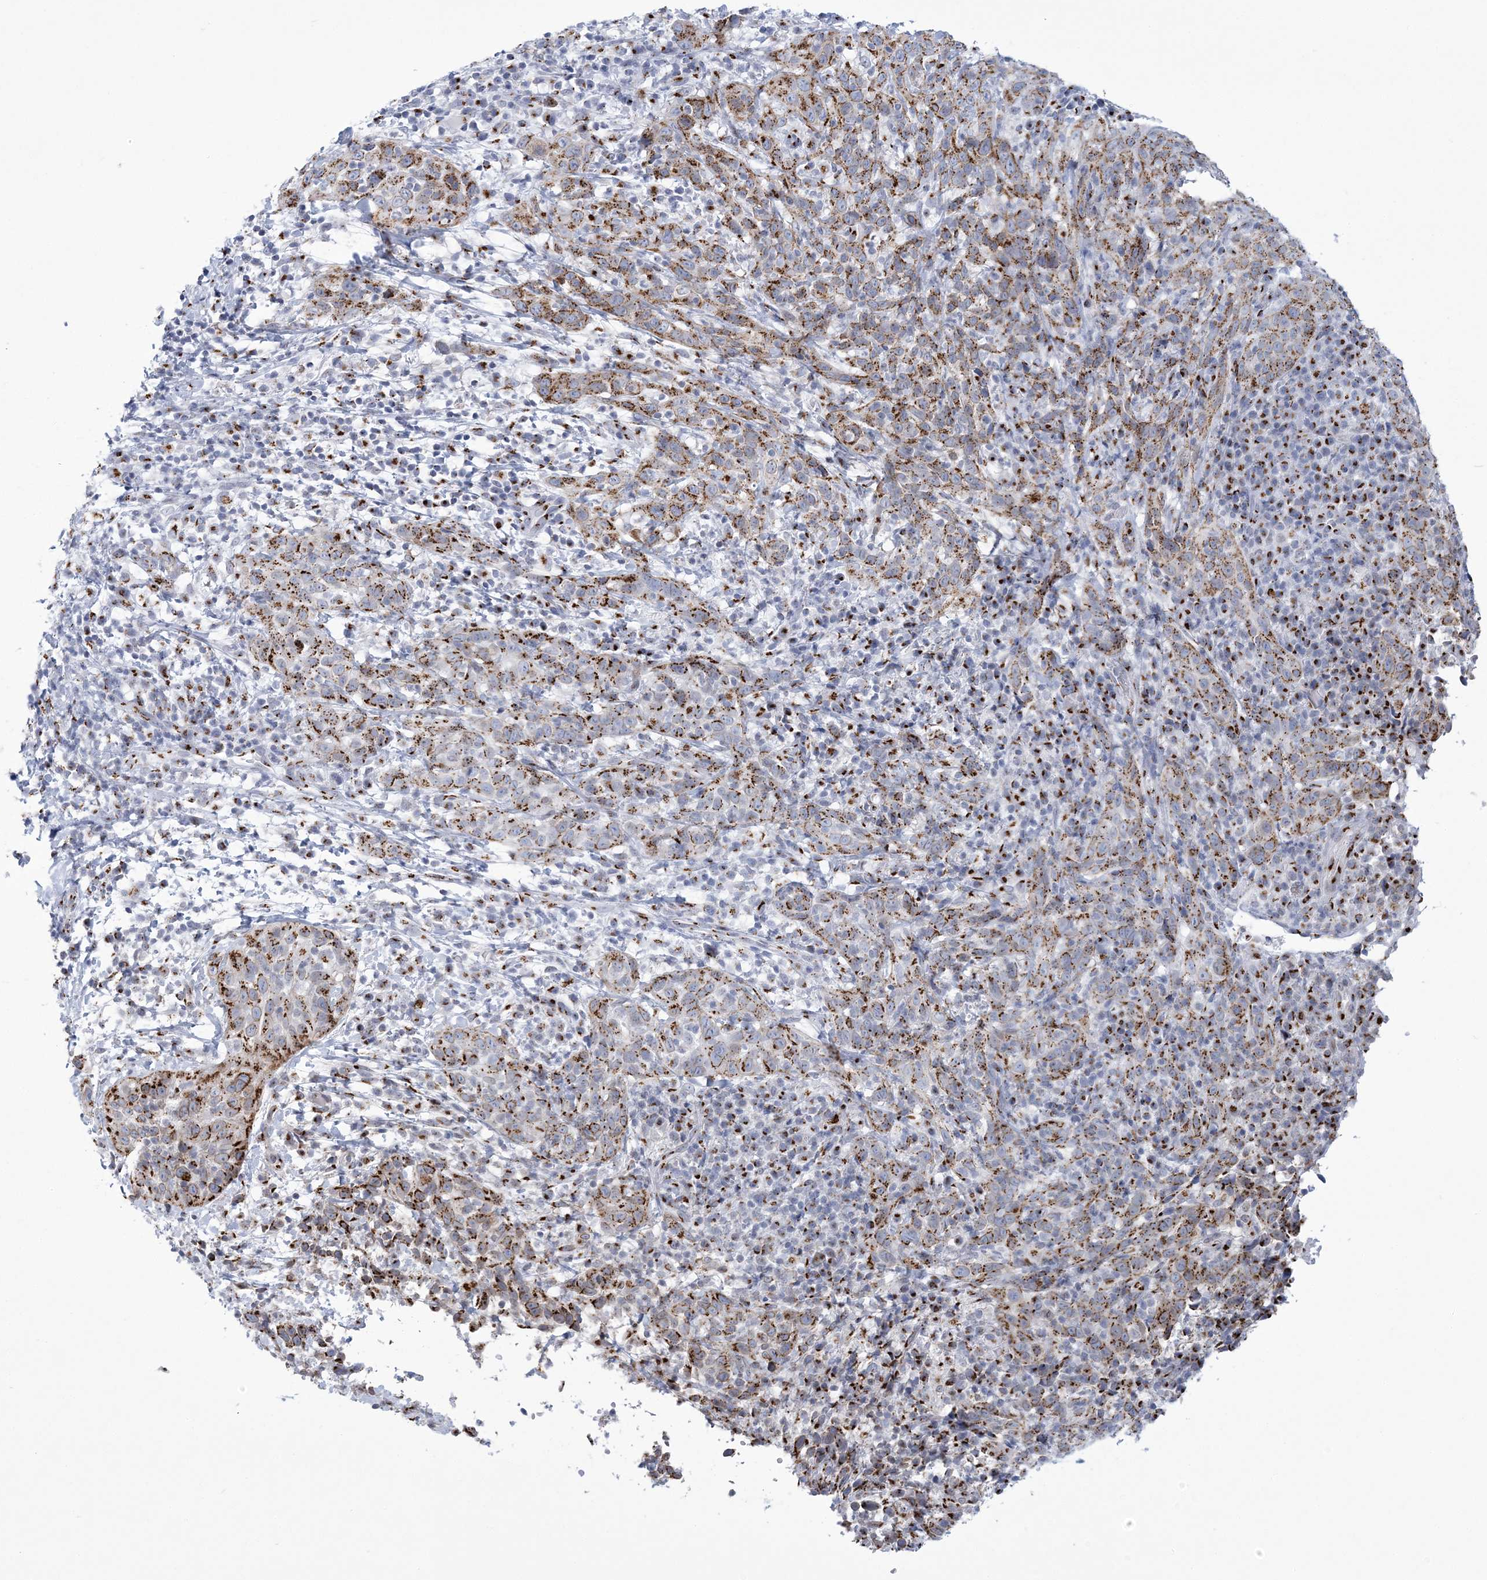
{"staining": {"intensity": "moderate", "quantity": ">75%", "location": "cytoplasmic/membranous"}, "tissue": "cervical cancer", "cell_type": "Tumor cells", "image_type": "cancer", "snomed": [{"axis": "morphology", "description": "Squamous cell carcinoma, NOS"}, {"axis": "topography", "description": "Cervix"}], "caption": "Human squamous cell carcinoma (cervical) stained for a protein (brown) shows moderate cytoplasmic/membranous positive positivity in approximately >75% of tumor cells.", "gene": "SLX9", "patient": {"sex": "female", "age": 46}}